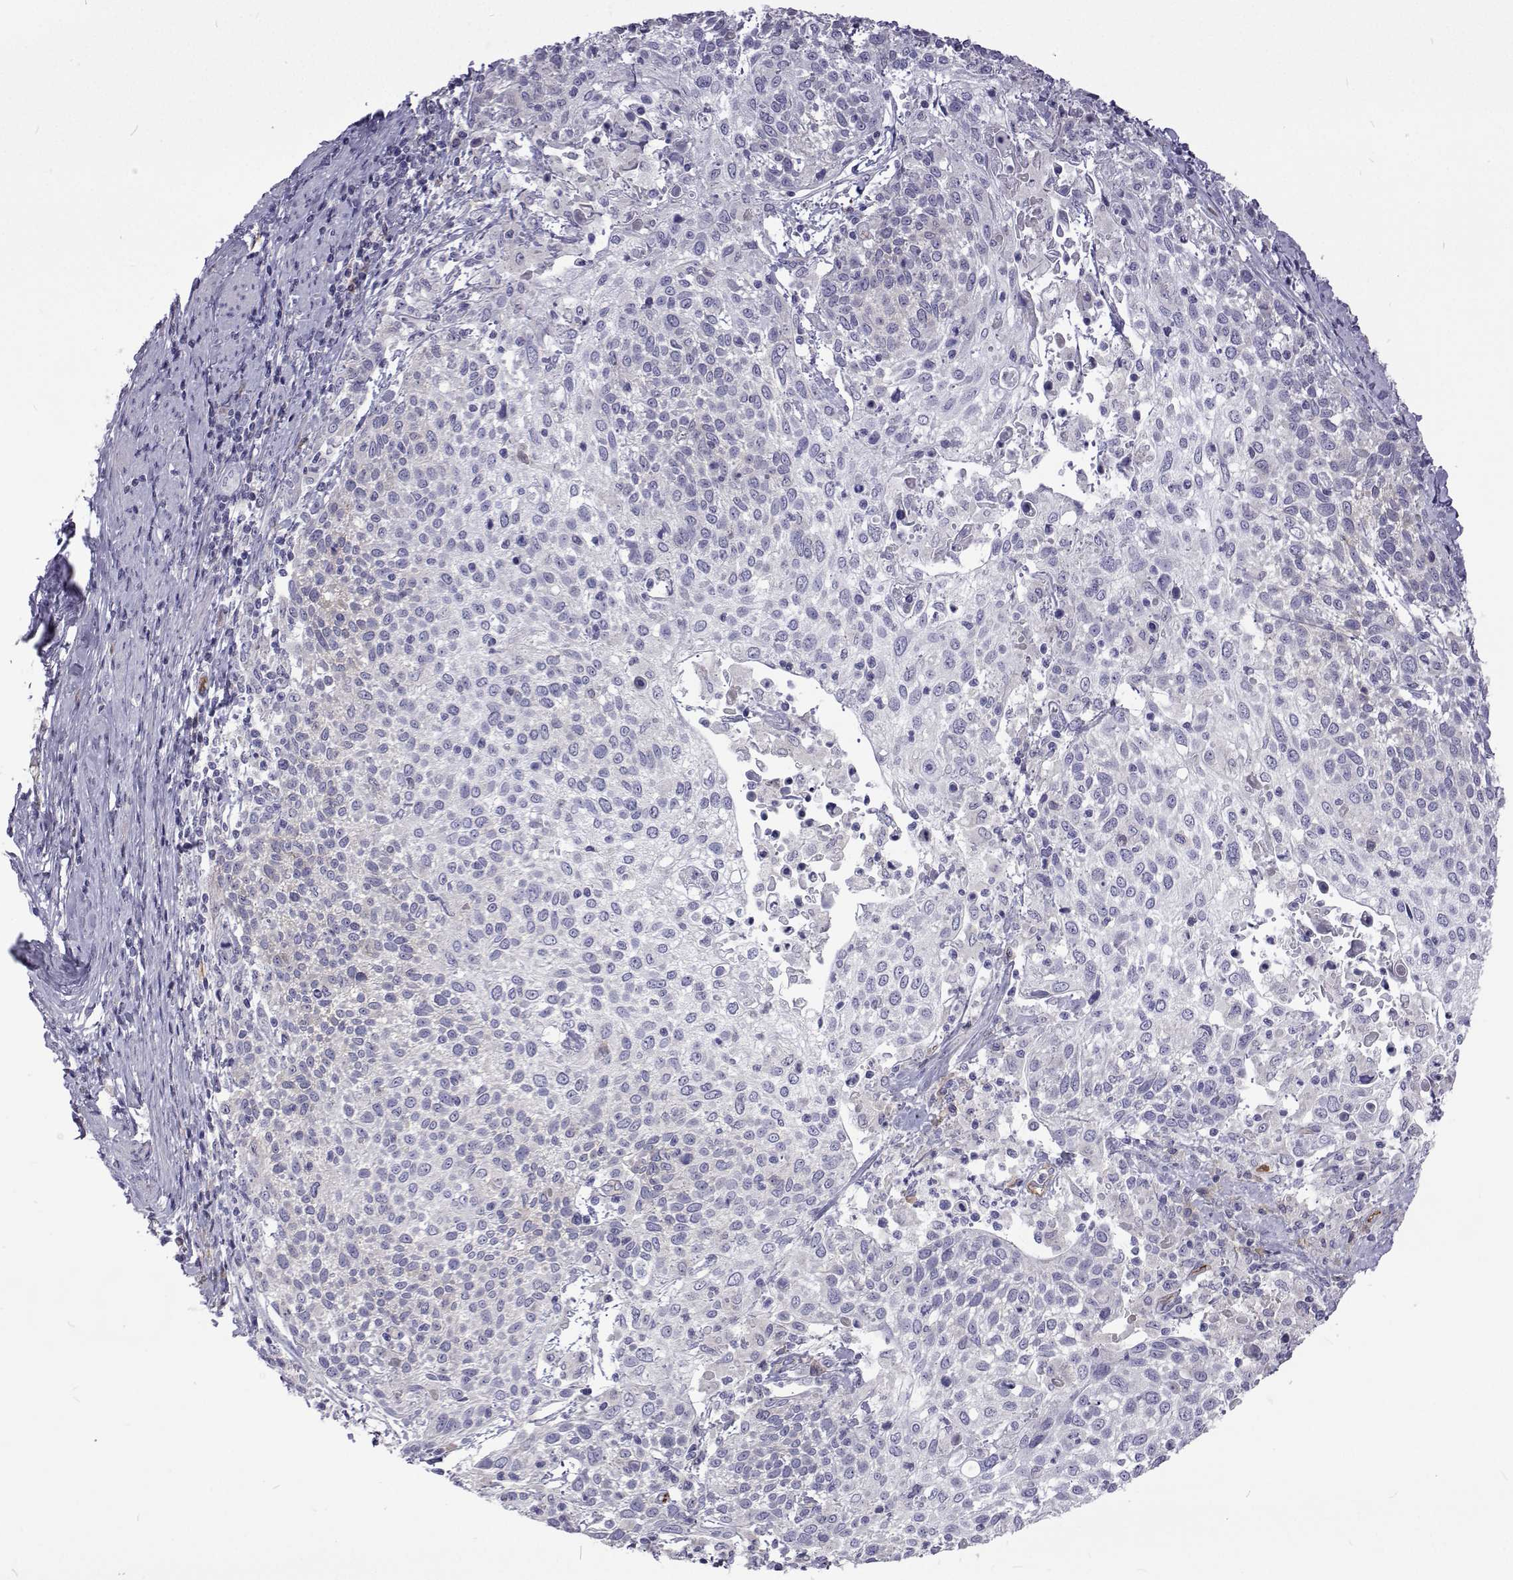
{"staining": {"intensity": "negative", "quantity": "none", "location": "none"}, "tissue": "cervical cancer", "cell_type": "Tumor cells", "image_type": "cancer", "snomed": [{"axis": "morphology", "description": "Squamous cell carcinoma, NOS"}, {"axis": "topography", "description": "Cervix"}], "caption": "Tumor cells are negative for protein expression in human cervical cancer. (Brightfield microscopy of DAB (3,3'-diaminobenzidine) IHC at high magnification).", "gene": "NPR3", "patient": {"sex": "female", "age": 61}}